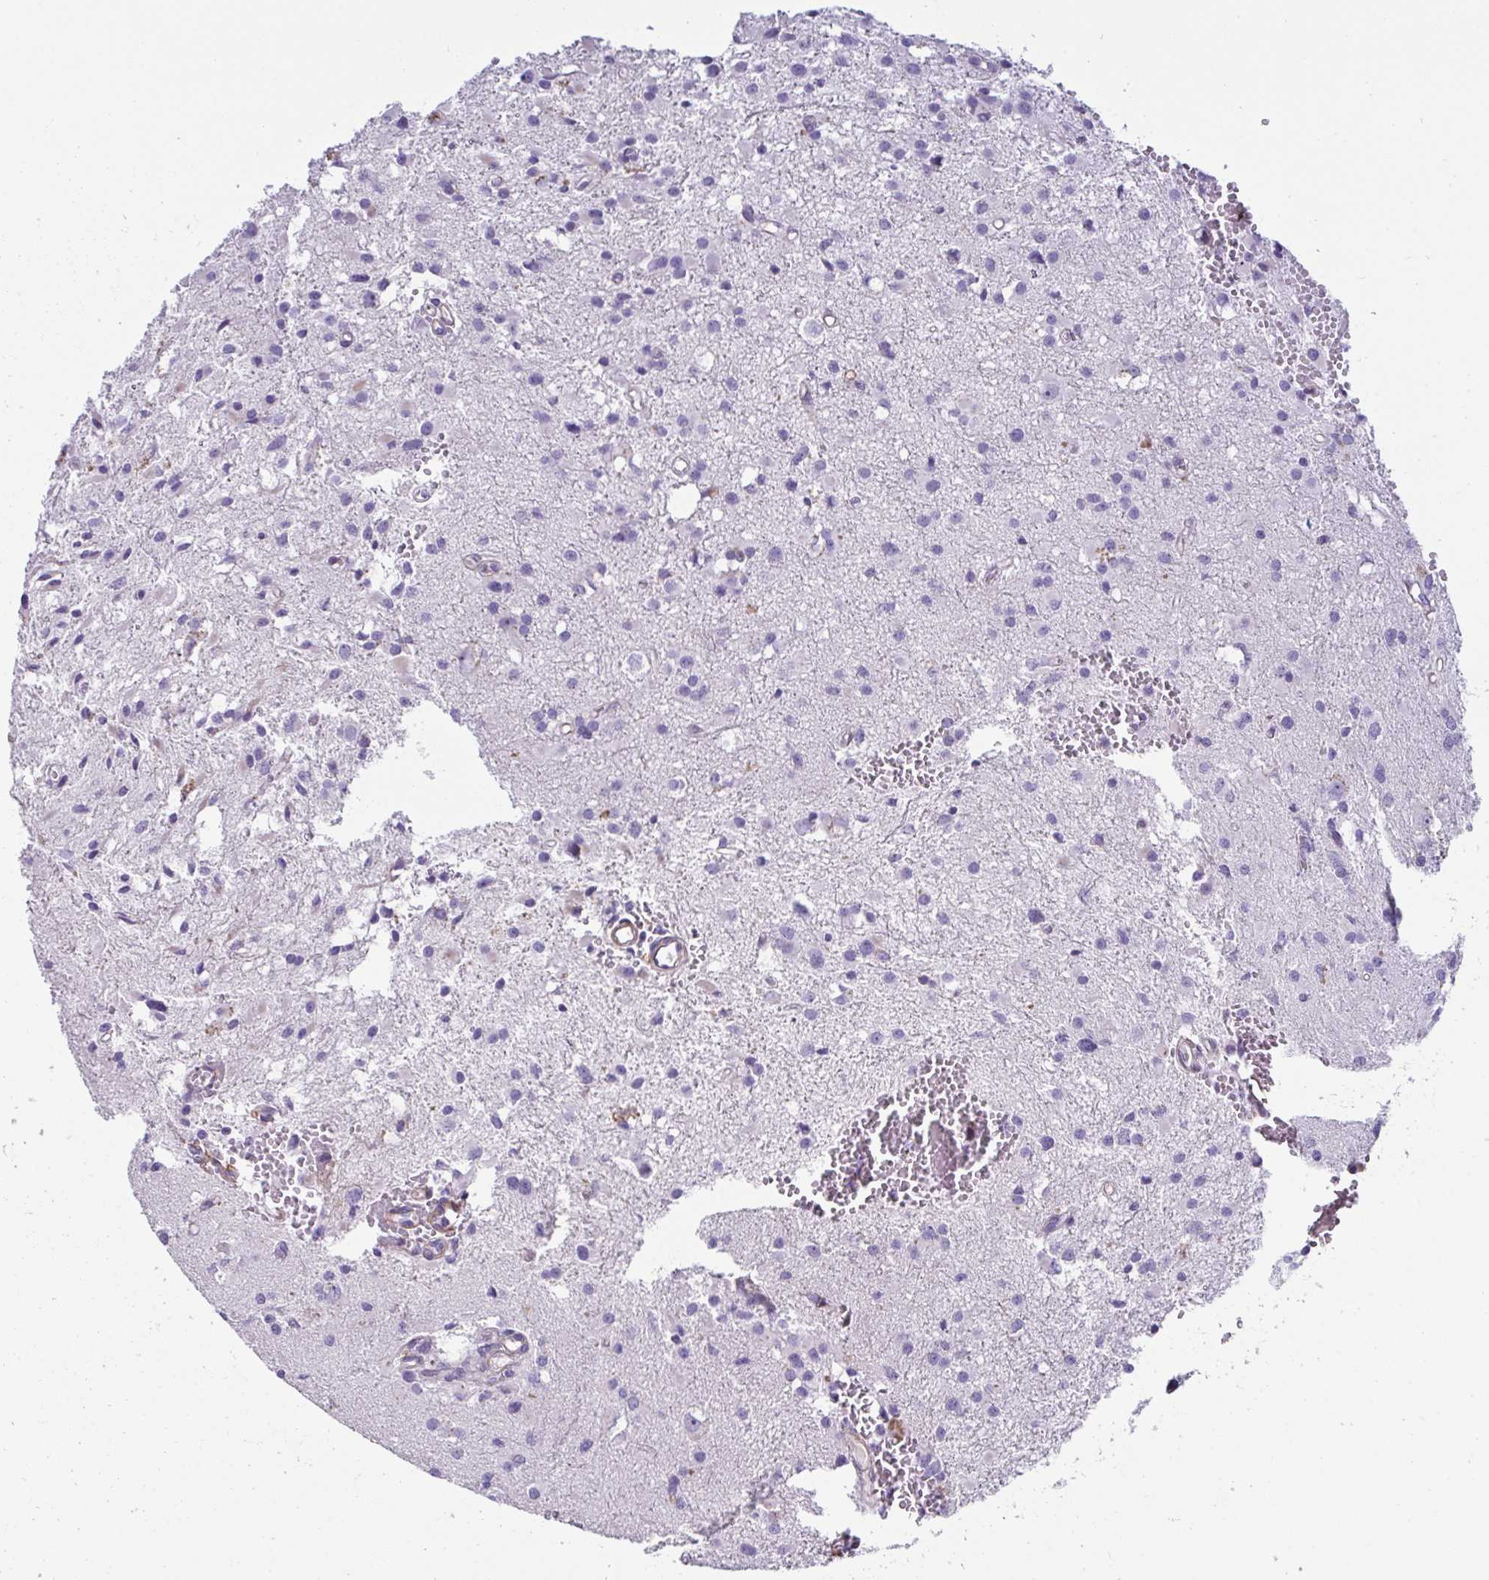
{"staining": {"intensity": "negative", "quantity": "none", "location": "none"}, "tissue": "glioma", "cell_type": "Tumor cells", "image_type": "cancer", "snomed": [{"axis": "morphology", "description": "Glioma, malignant, High grade"}, {"axis": "topography", "description": "Brain"}], "caption": "Tumor cells are negative for protein expression in human glioma.", "gene": "OR5P3", "patient": {"sex": "male", "age": 54}}